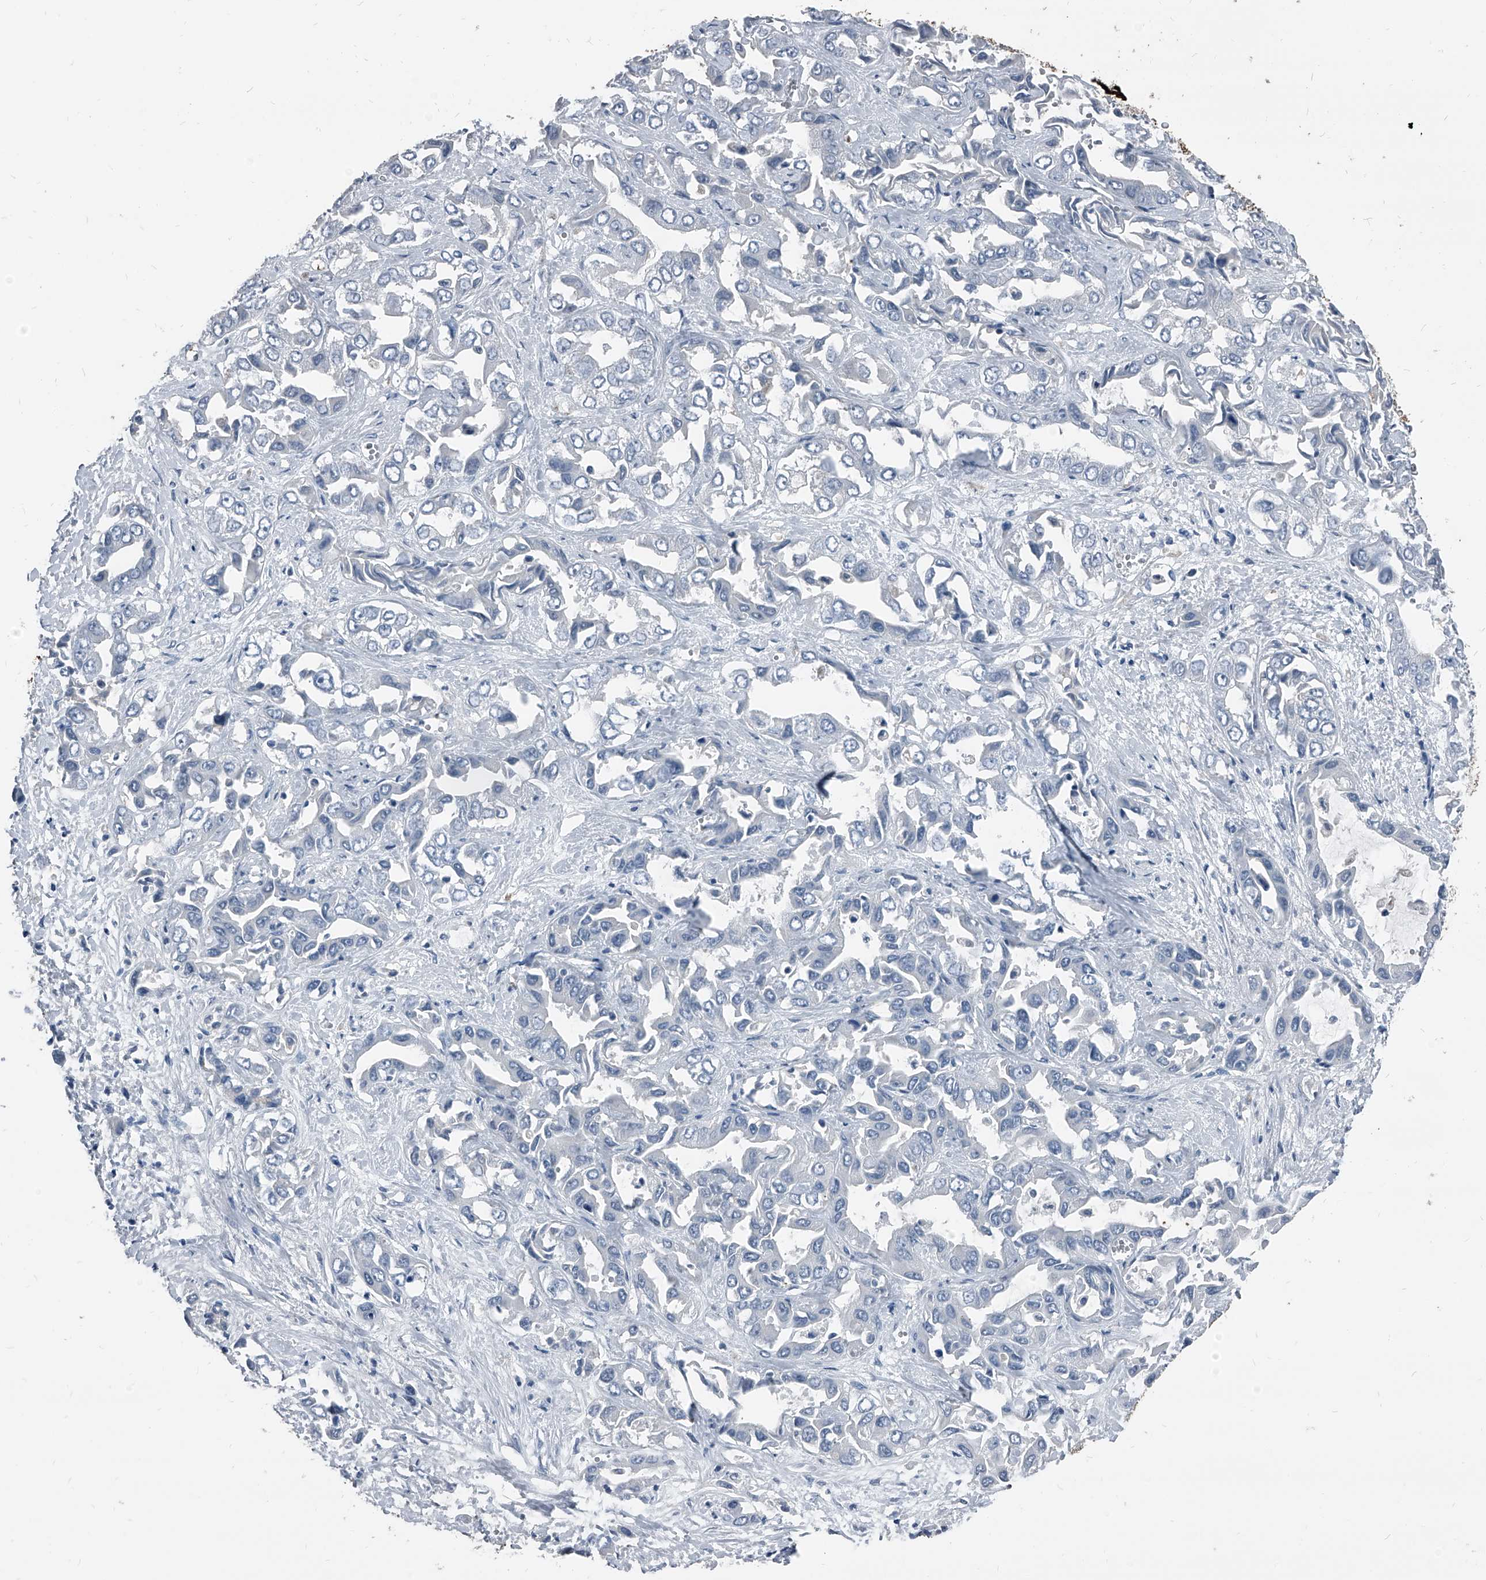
{"staining": {"intensity": "negative", "quantity": "none", "location": "none"}, "tissue": "liver cancer", "cell_type": "Tumor cells", "image_type": "cancer", "snomed": [{"axis": "morphology", "description": "Cholangiocarcinoma"}, {"axis": "topography", "description": "Liver"}], "caption": "The histopathology image displays no significant staining in tumor cells of liver cancer. The staining was performed using DAB to visualize the protein expression in brown, while the nuclei were stained in blue with hematoxylin (Magnification: 20x).", "gene": "MEN1", "patient": {"sex": "female", "age": 52}}